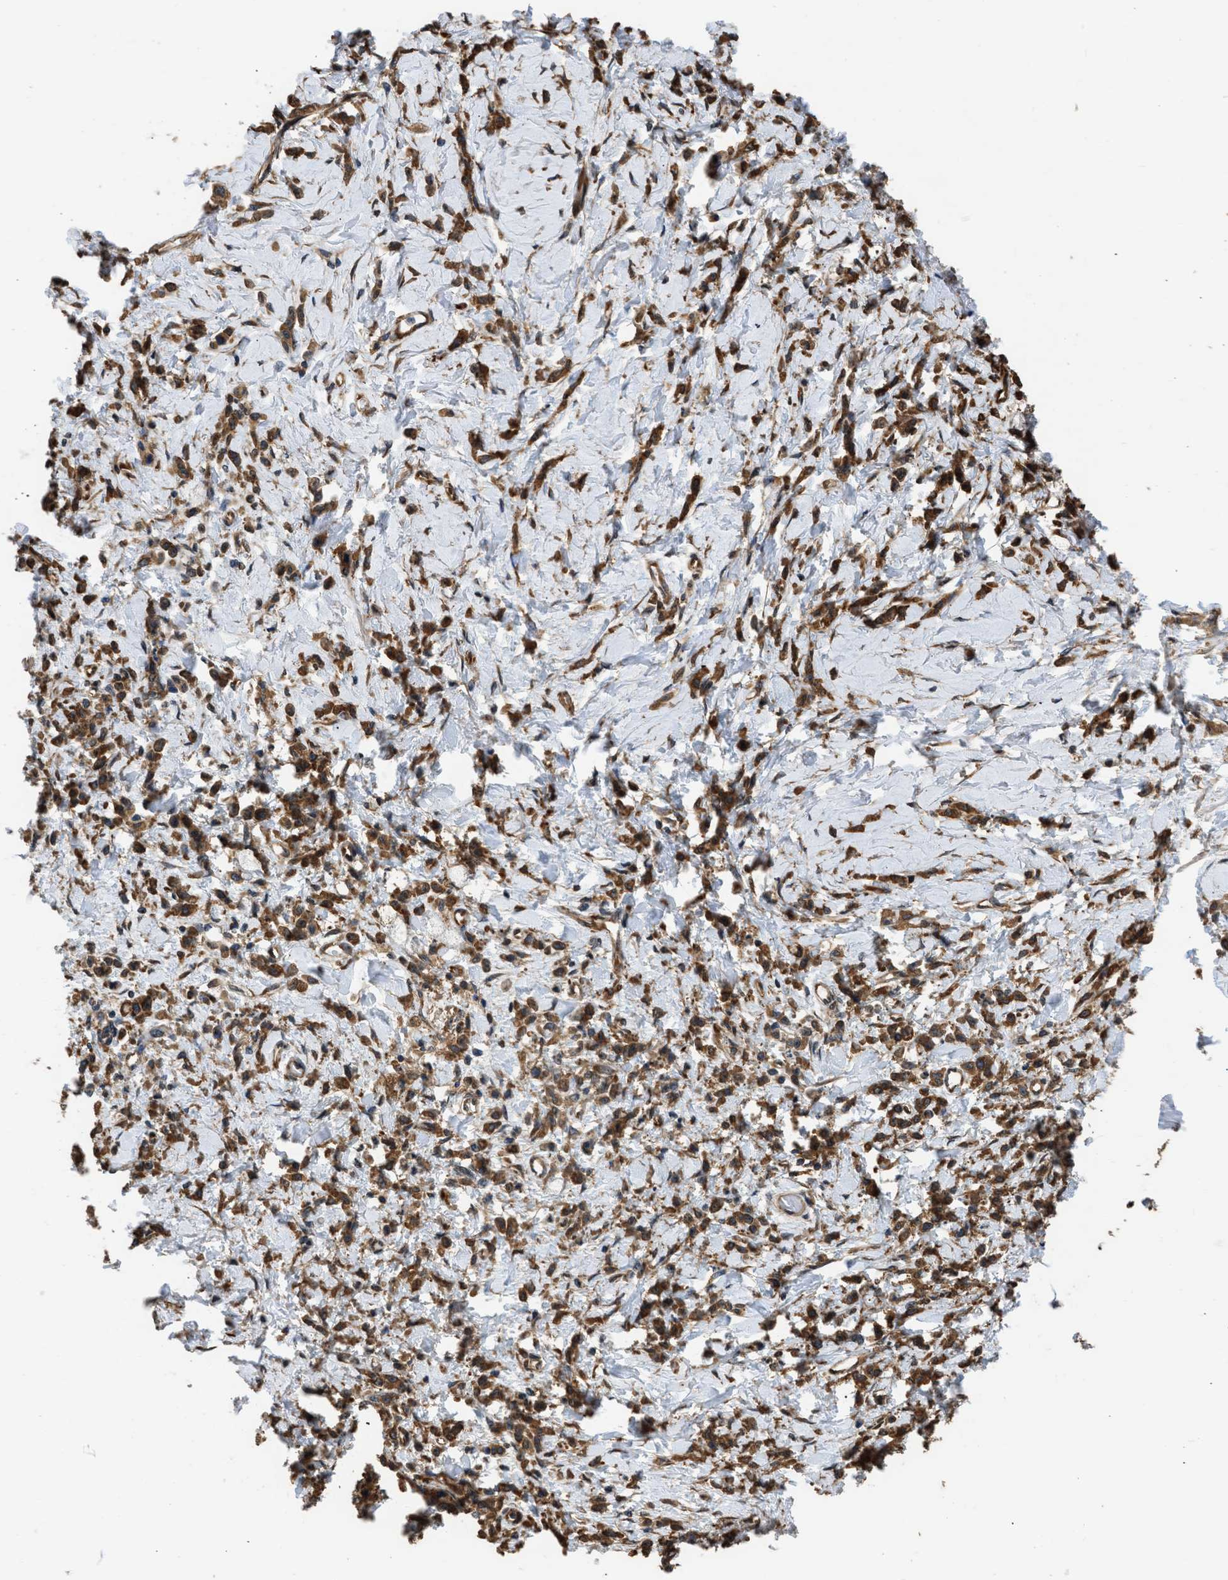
{"staining": {"intensity": "strong", "quantity": ">75%", "location": "cytoplasmic/membranous"}, "tissue": "stomach cancer", "cell_type": "Tumor cells", "image_type": "cancer", "snomed": [{"axis": "morphology", "description": "Normal tissue, NOS"}, {"axis": "morphology", "description": "Adenocarcinoma, NOS"}, {"axis": "topography", "description": "Stomach"}], "caption": "Immunohistochemistry (IHC) image of stomach cancer stained for a protein (brown), which displays high levels of strong cytoplasmic/membranous positivity in approximately >75% of tumor cells.", "gene": "SLC36A4", "patient": {"sex": "male", "age": 82}}